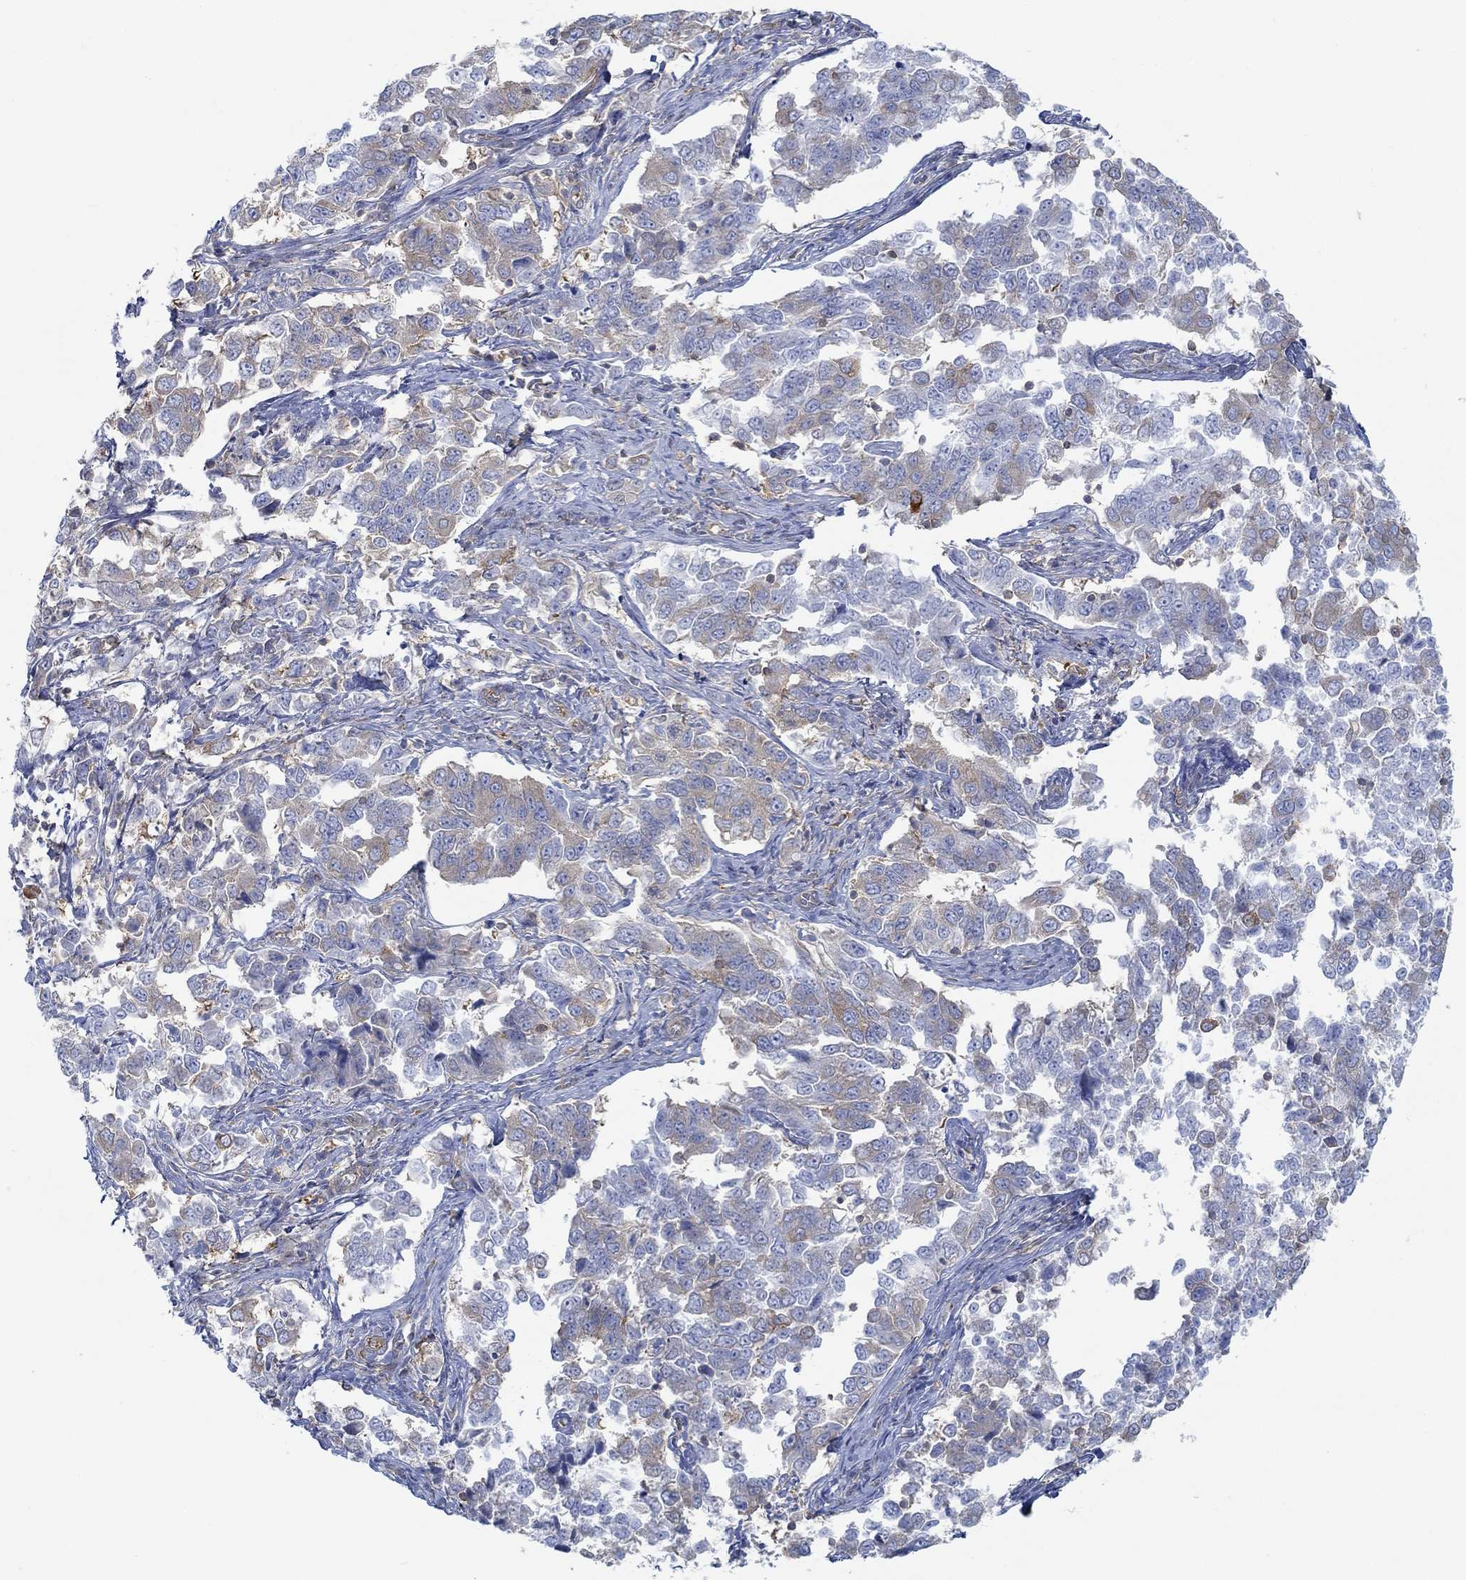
{"staining": {"intensity": "moderate", "quantity": "25%-75%", "location": "cytoplasmic/membranous"}, "tissue": "endometrial cancer", "cell_type": "Tumor cells", "image_type": "cancer", "snomed": [{"axis": "morphology", "description": "Adenocarcinoma, NOS"}, {"axis": "topography", "description": "Endometrium"}], "caption": "Immunohistochemistry (IHC) (DAB) staining of endometrial cancer reveals moderate cytoplasmic/membranous protein positivity in about 25%-75% of tumor cells. The protein of interest is shown in brown color, while the nuclei are stained blue.", "gene": "SPAG9", "patient": {"sex": "female", "age": 43}}